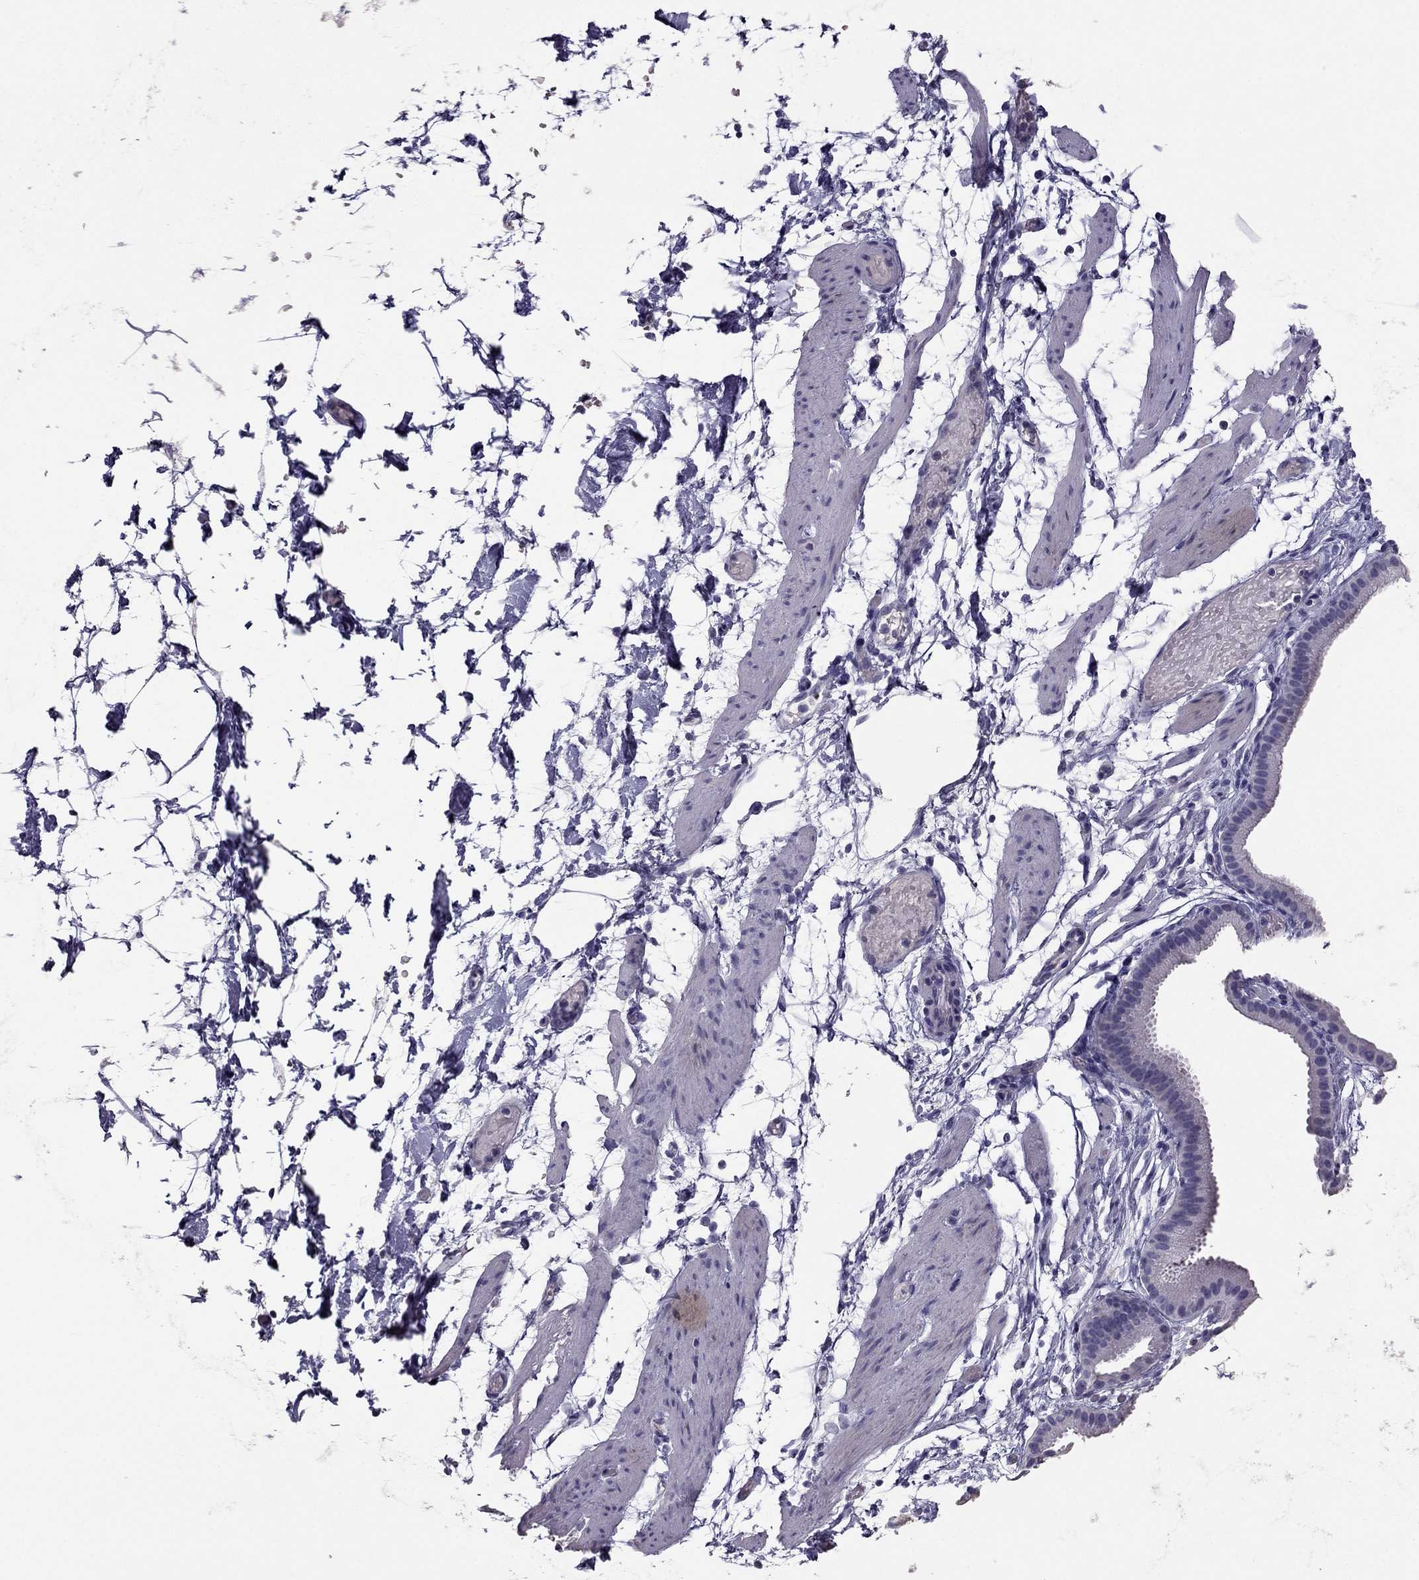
{"staining": {"intensity": "negative", "quantity": "none", "location": "none"}, "tissue": "adipose tissue", "cell_type": "Adipocytes", "image_type": "normal", "snomed": [{"axis": "morphology", "description": "Normal tissue, NOS"}, {"axis": "topography", "description": "Gallbladder"}, {"axis": "topography", "description": "Peripheral nerve tissue"}], "caption": "This micrograph is of unremarkable adipose tissue stained with immunohistochemistry to label a protein in brown with the nuclei are counter-stained blue. There is no positivity in adipocytes. (DAB (3,3'-diaminobenzidine) IHC visualized using brightfield microscopy, high magnification).", "gene": "RHO", "patient": {"sex": "female", "age": 45}}